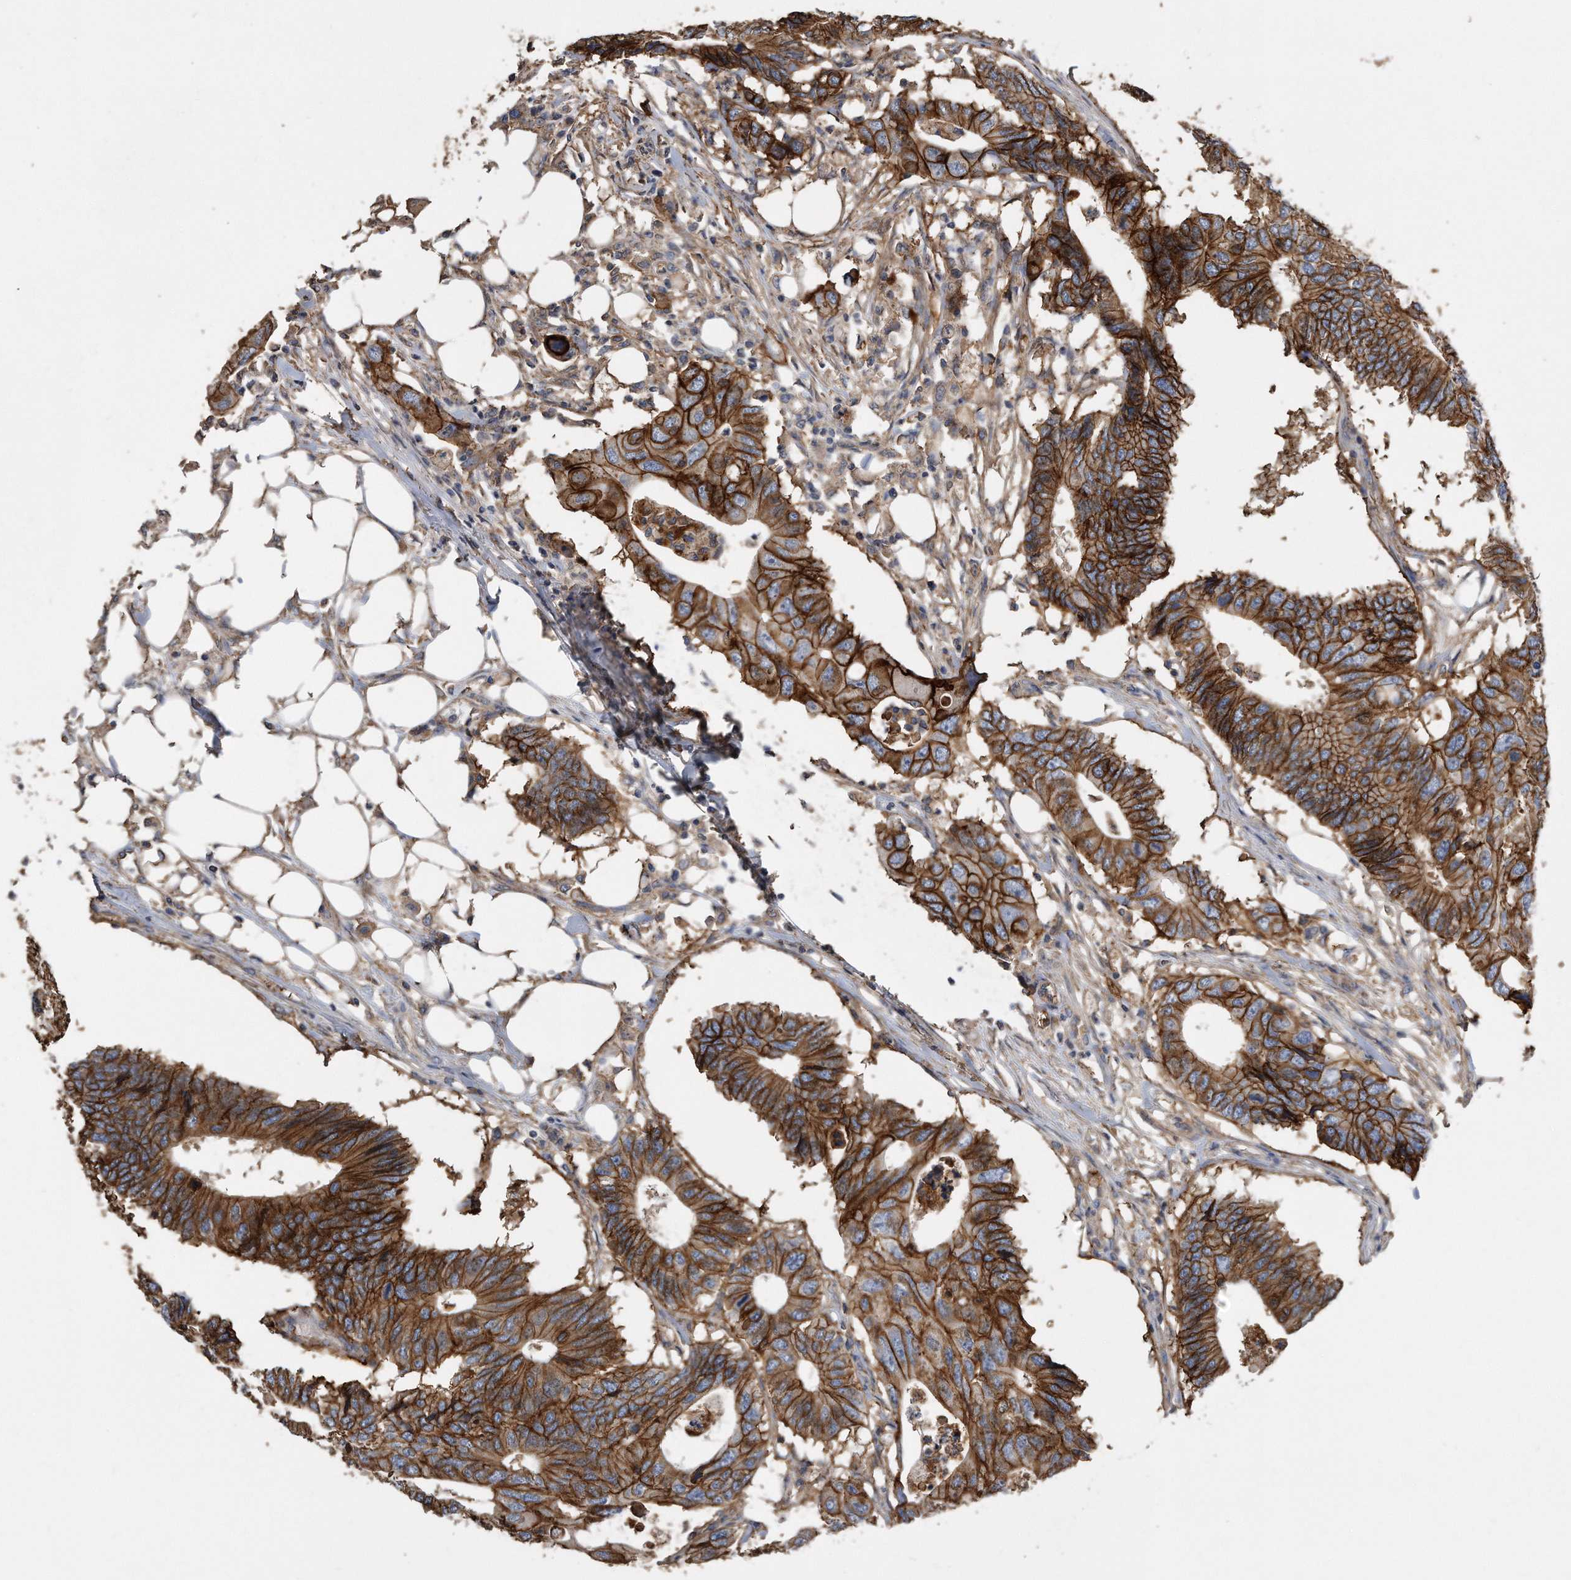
{"staining": {"intensity": "strong", "quantity": ">75%", "location": "cytoplasmic/membranous"}, "tissue": "colorectal cancer", "cell_type": "Tumor cells", "image_type": "cancer", "snomed": [{"axis": "morphology", "description": "Adenocarcinoma, NOS"}, {"axis": "topography", "description": "Colon"}], "caption": "Brown immunohistochemical staining in colorectal cancer (adenocarcinoma) displays strong cytoplasmic/membranous expression in about >75% of tumor cells.", "gene": "CDCP1", "patient": {"sex": "male", "age": 71}}